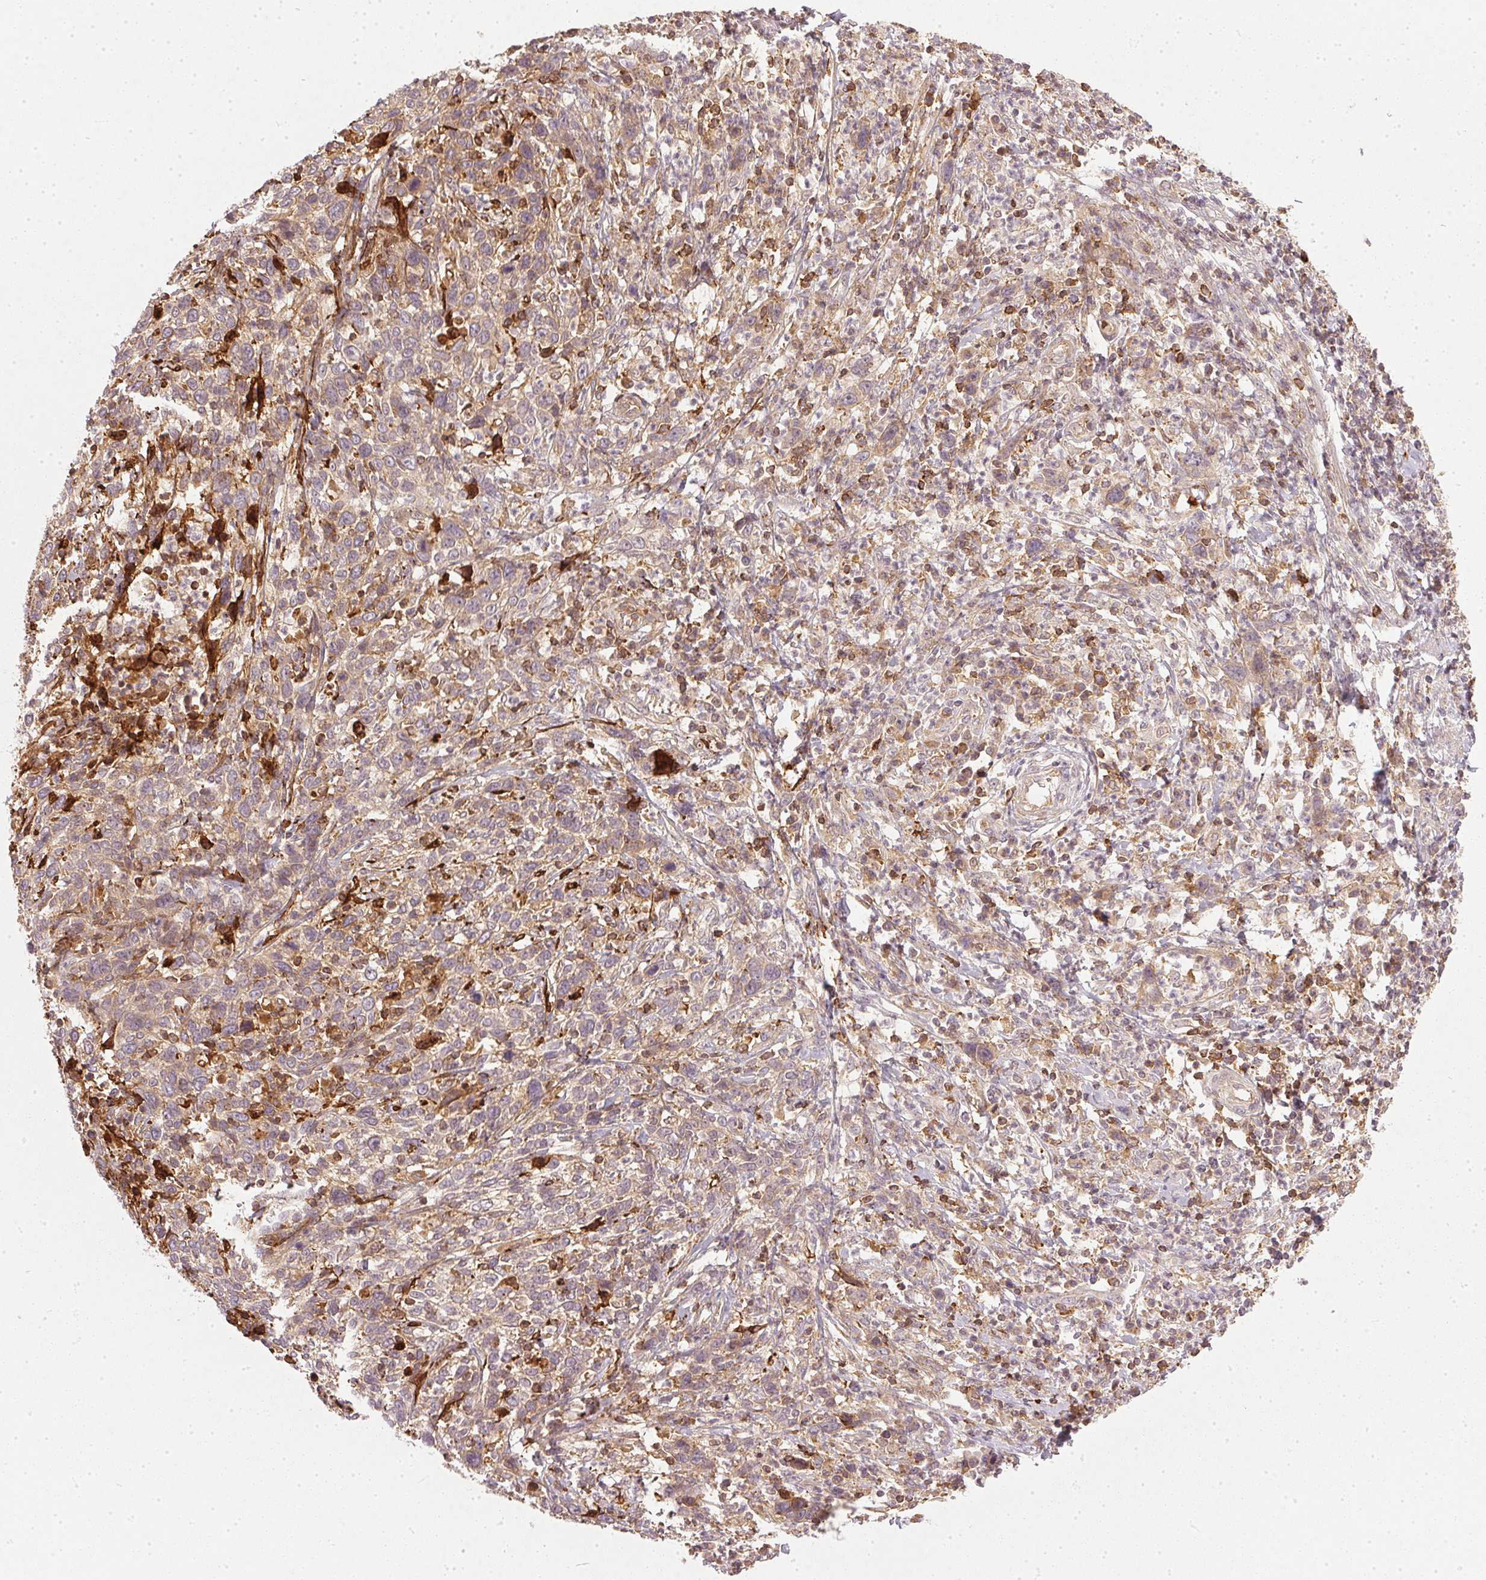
{"staining": {"intensity": "weak", "quantity": ">75%", "location": "cytoplasmic/membranous"}, "tissue": "cervical cancer", "cell_type": "Tumor cells", "image_type": "cancer", "snomed": [{"axis": "morphology", "description": "Squamous cell carcinoma, NOS"}, {"axis": "topography", "description": "Cervix"}], "caption": "Immunohistochemical staining of human squamous cell carcinoma (cervical) shows low levels of weak cytoplasmic/membranous protein staining in approximately >75% of tumor cells.", "gene": "NADK2", "patient": {"sex": "female", "age": 46}}